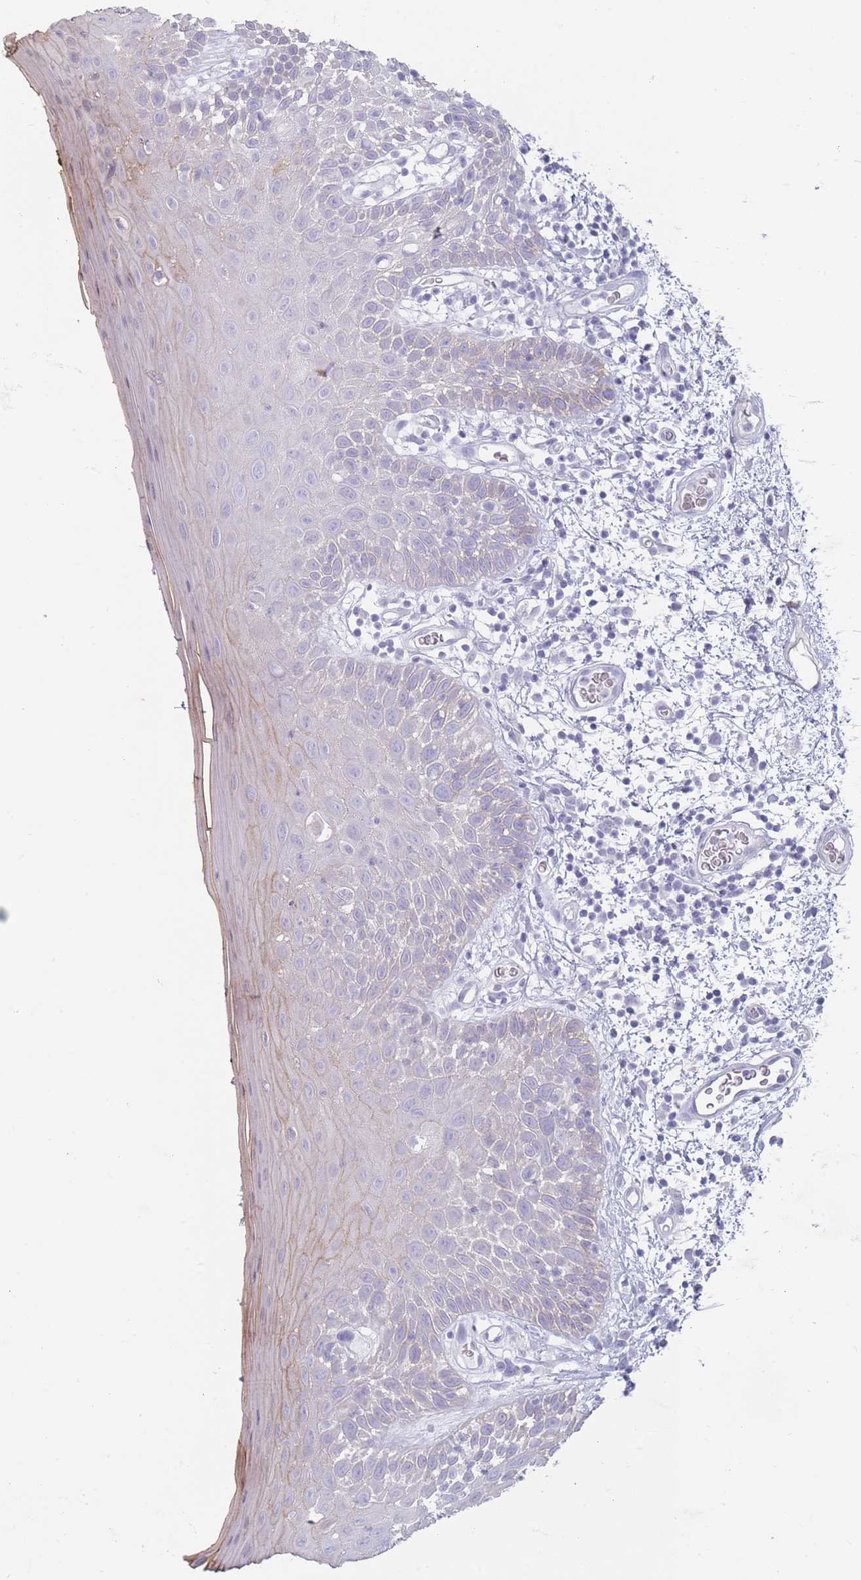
{"staining": {"intensity": "moderate", "quantity": "<25%", "location": "cytoplasmic/membranous"}, "tissue": "oral mucosa", "cell_type": "Squamous epithelial cells", "image_type": "normal", "snomed": [{"axis": "morphology", "description": "Normal tissue, NOS"}, {"axis": "morphology", "description": "Squamous cell carcinoma, NOS"}, {"axis": "topography", "description": "Oral tissue"}, {"axis": "topography", "description": "Tounge, NOS"}, {"axis": "topography", "description": "Head-Neck"}], "caption": "A high-resolution image shows IHC staining of normal oral mucosa, which shows moderate cytoplasmic/membranous positivity in about <25% of squamous epithelial cells. The staining is performed using DAB brown chromogen to label protein expression. The nuclei are counter-stained blue using hematoxylin.", "gene": "RHBG", "patient": {"sex": "male", "age": 76}}